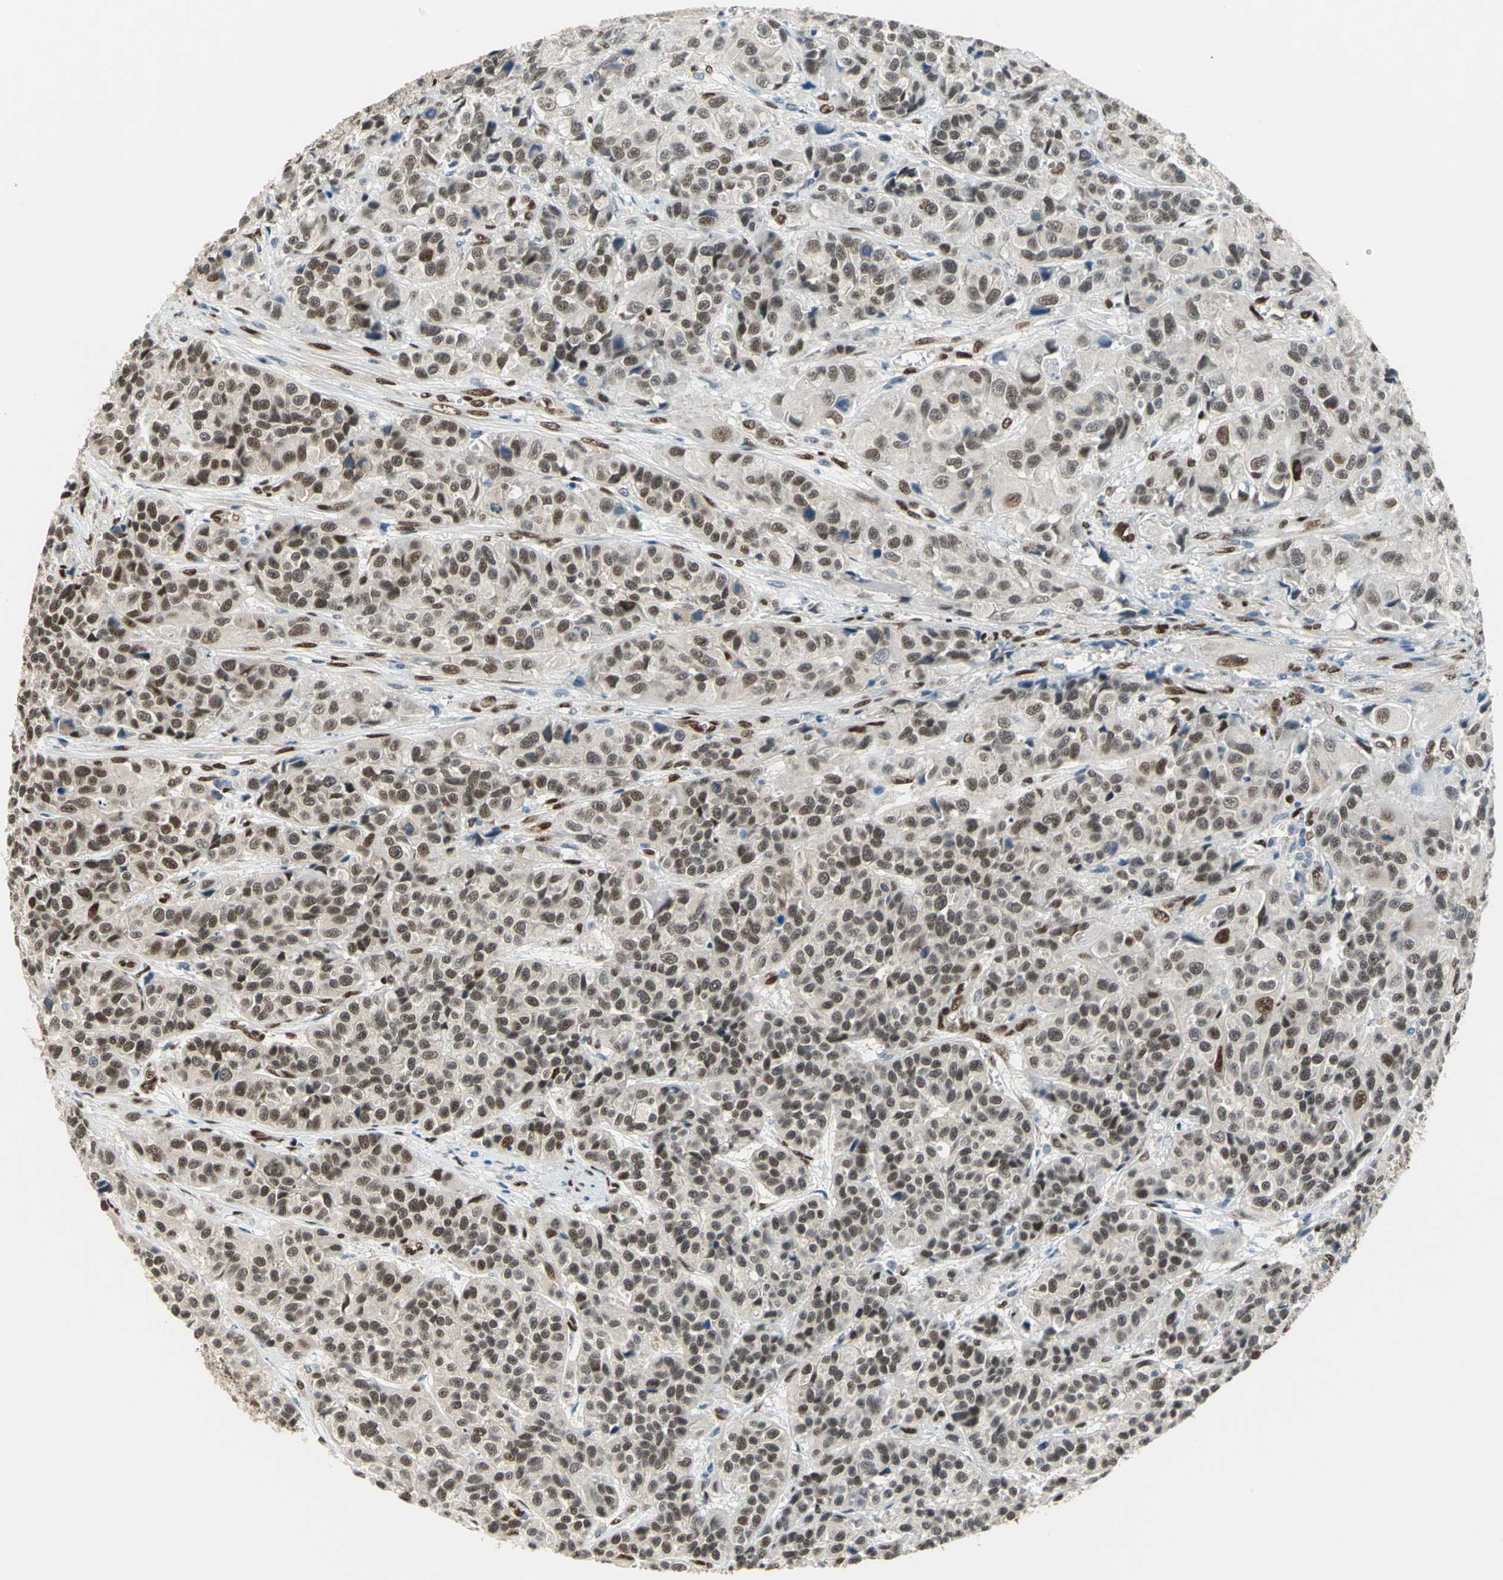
{"staining": {"intensity": "moderate", "quantity": ">75%", "location": "nuclear"}, "tissue": "urothelial cancer", "cell_type": "Tumor cells", "image_type": "cancer", "snomed": [{"axis": "morphology", "description": "Urothelial carcinoma, High grade"}, {"axis": "topography", "description": "Urinary bladder"}], "caption": "Protein analysis of urothelial cancer tissue demonstrates moderate nuclear expression in about >75% of tumor cells.", "gene": "RBFOX2", "patient": {"sex": "female", "age": 81}}